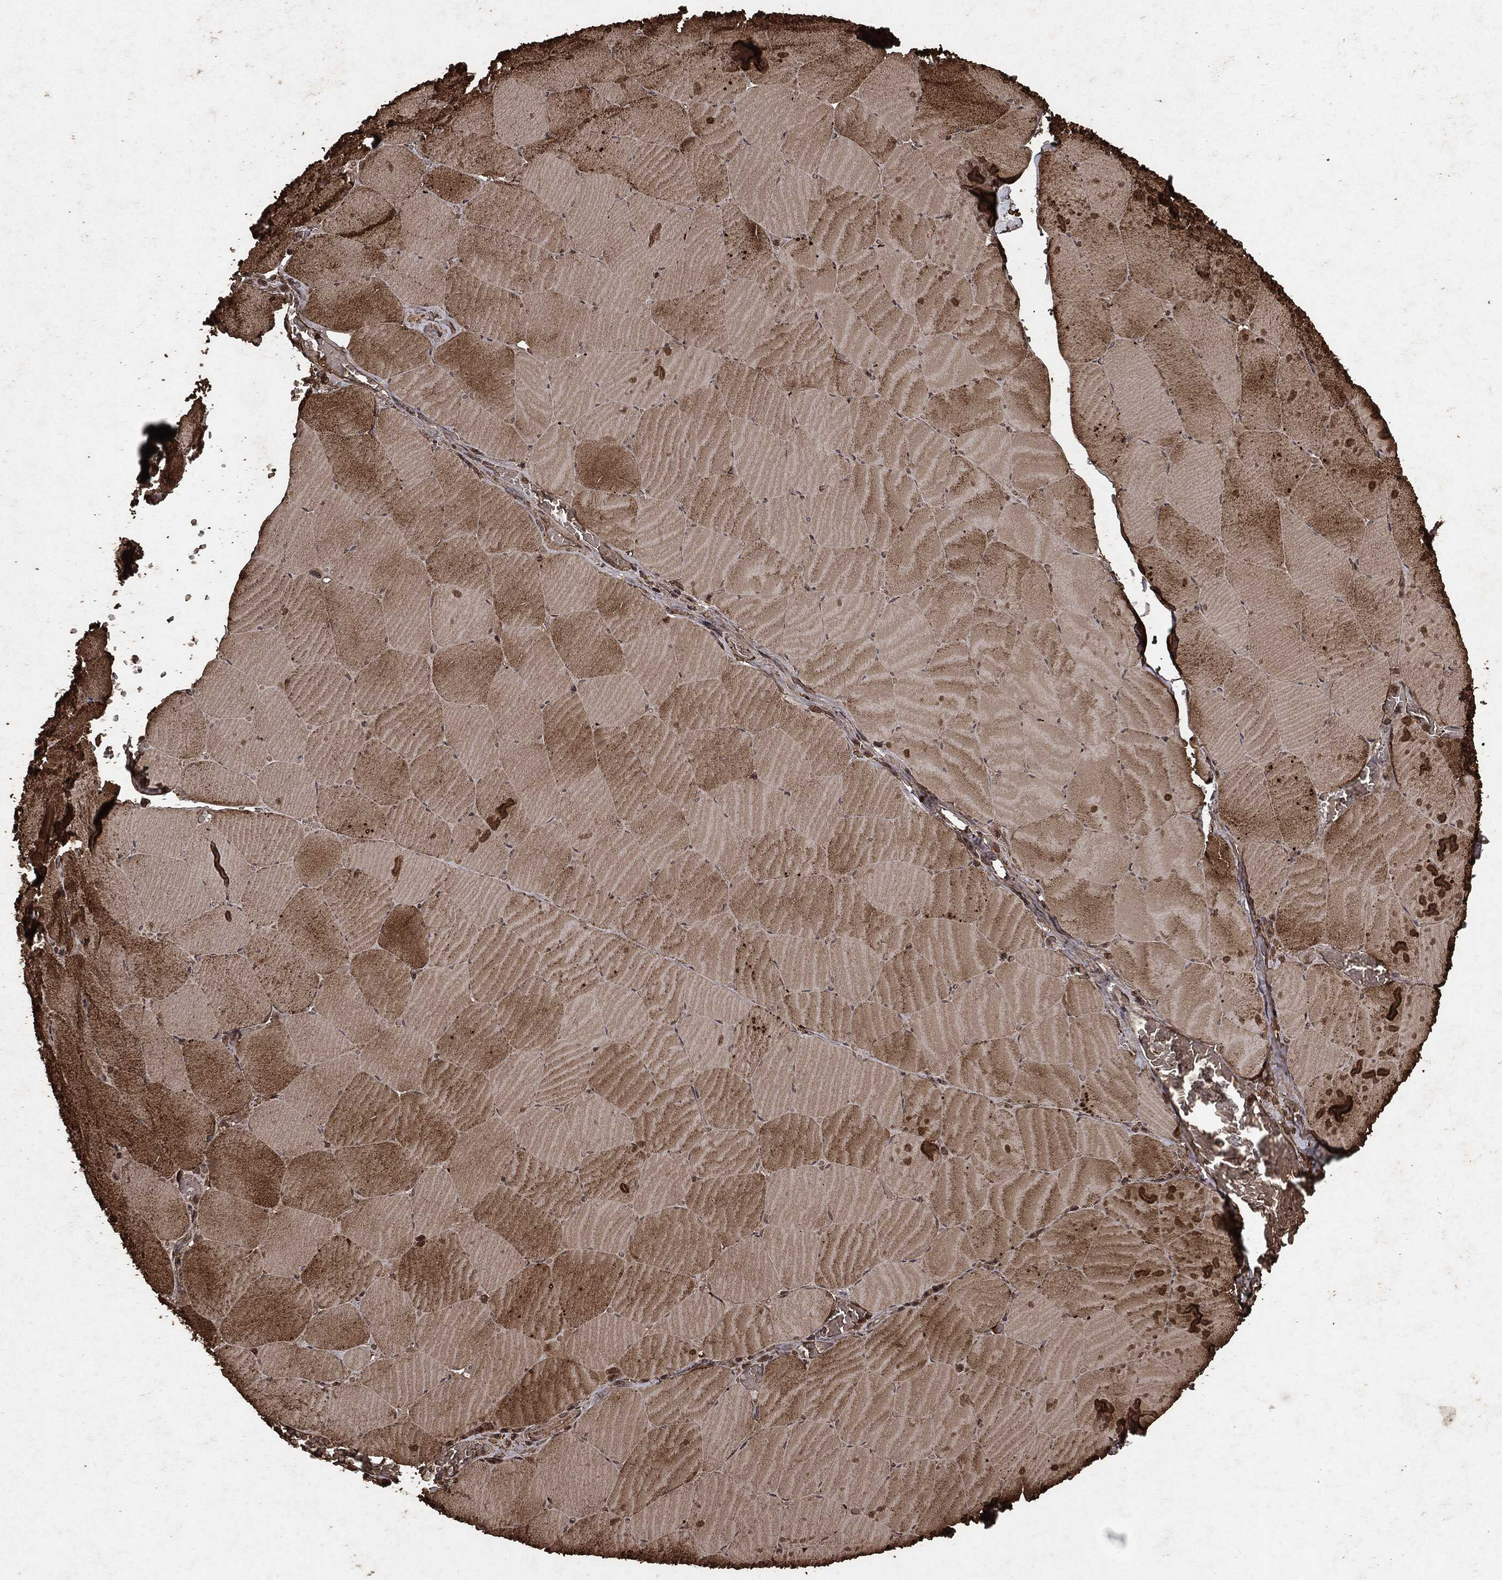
{"staining": {"intensity": "moderate", "quantity": "25%-75%", "location": "cytoplasmic/membranous"}, "tissue": "skeletal muscle", "cell_type": "Myocytes", "image_type": "normal", "snomed": [{"axis": "morphology", "description": "Normal tissue, NOS"}, {"axis": "morphology", "description": "Malignant melanoma, Metastatic site"}, {"axis": "topography", "description": "Skeletal muscle"}], "caption": "Myocytes show medium levels of moderate cytoplasmic/membranous expression in about 25%-75% of cells in normal skeletal muscle. Using DAB (brown) and hematoxylin (blue) stains, captured at high magnification using brightfield microscopy.", "gene": "ARAF", "patient": {"sex": "male", "age": 50}}